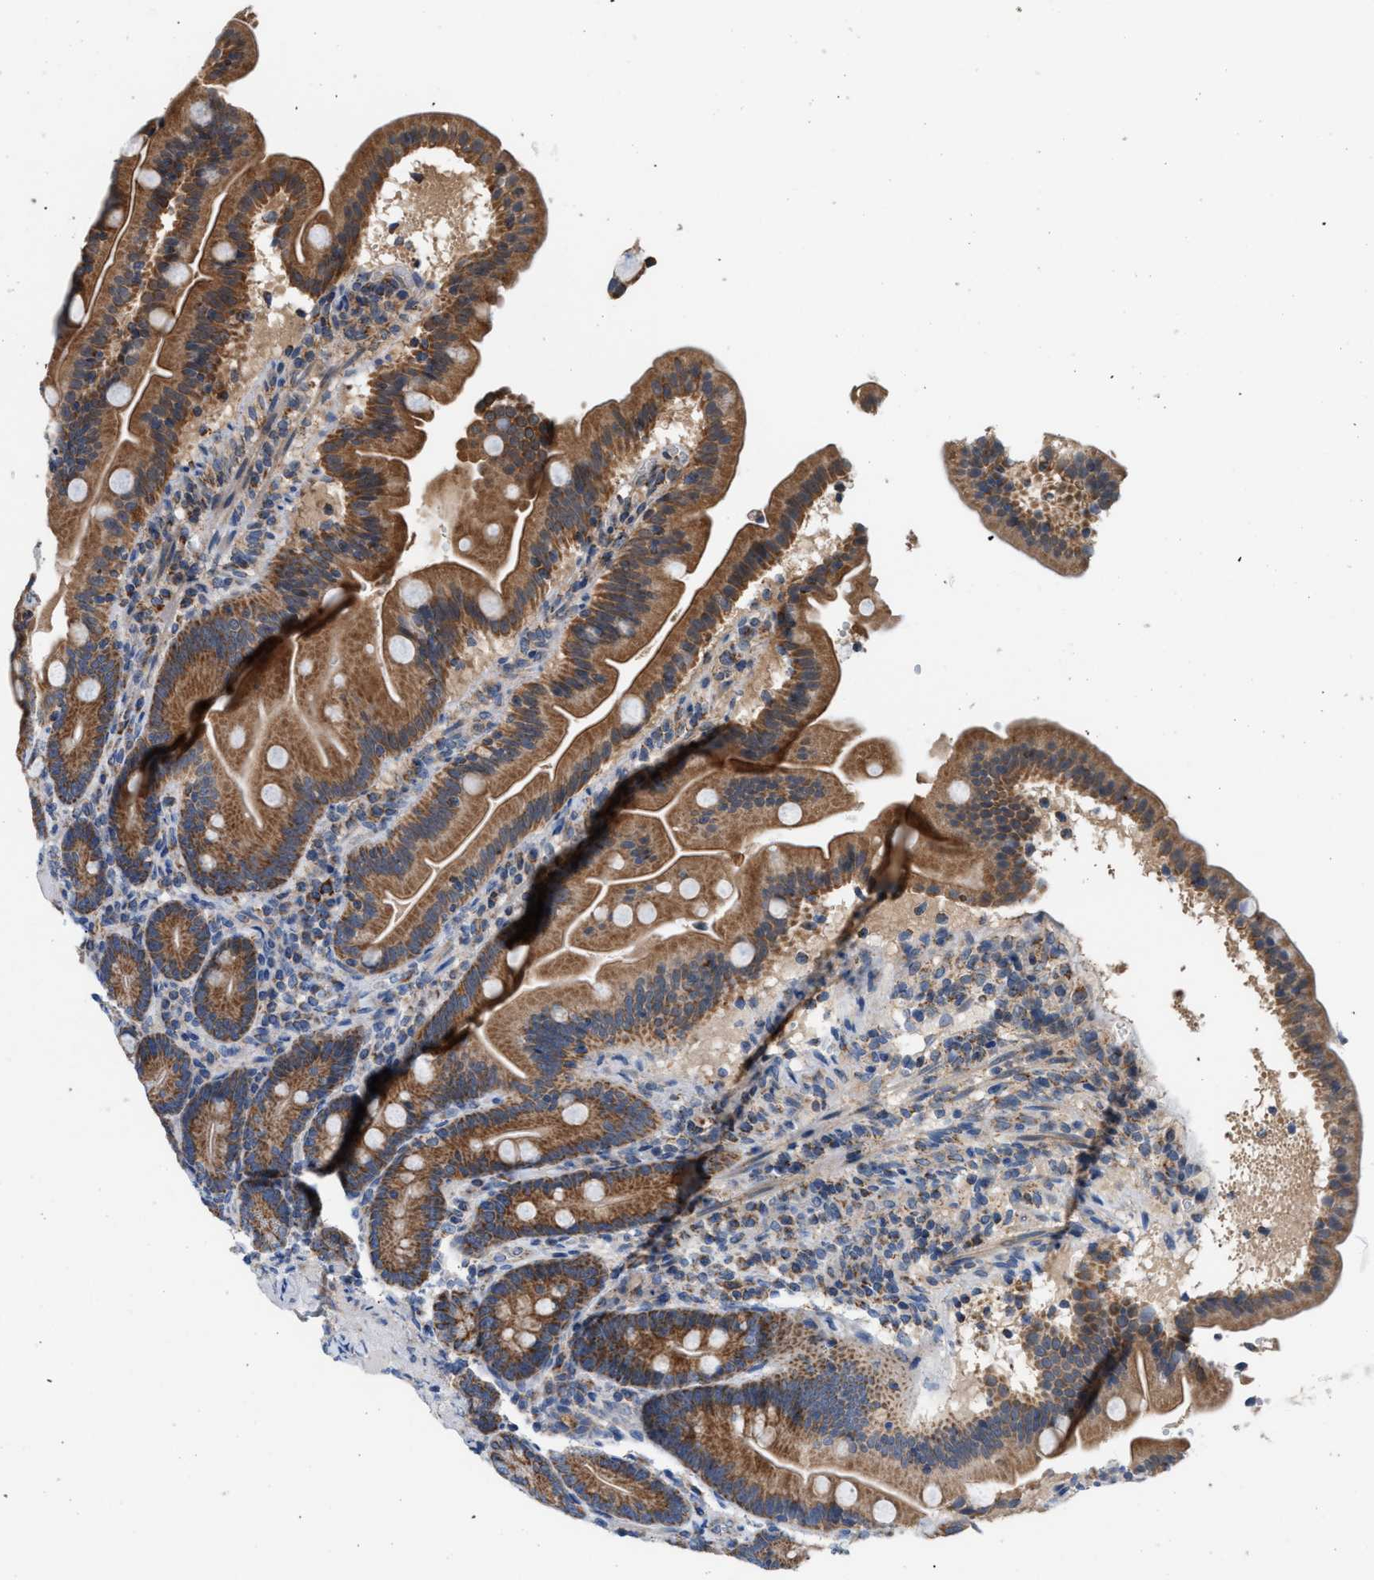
{"staining": {"intensity": "strong", "quantity": ">75%", "location": "cytoplasmic/membranous"}, "tissue": "duodenum", "cell_type": "Glandular cells", "image_type": "normal", "snomed": [{"axis": "morphology", "description": "Normal tissue, NOS"}, {"axis": "topography", "description": "Duodenum"}], "caption": "This is an image of IHC staining of unremarkable duodenum, which shows strong expression in the cytoplasmic/membranous of glandular cells.", "gene": "SGSM2", "patient": {"sex": "male", "age": 54}}